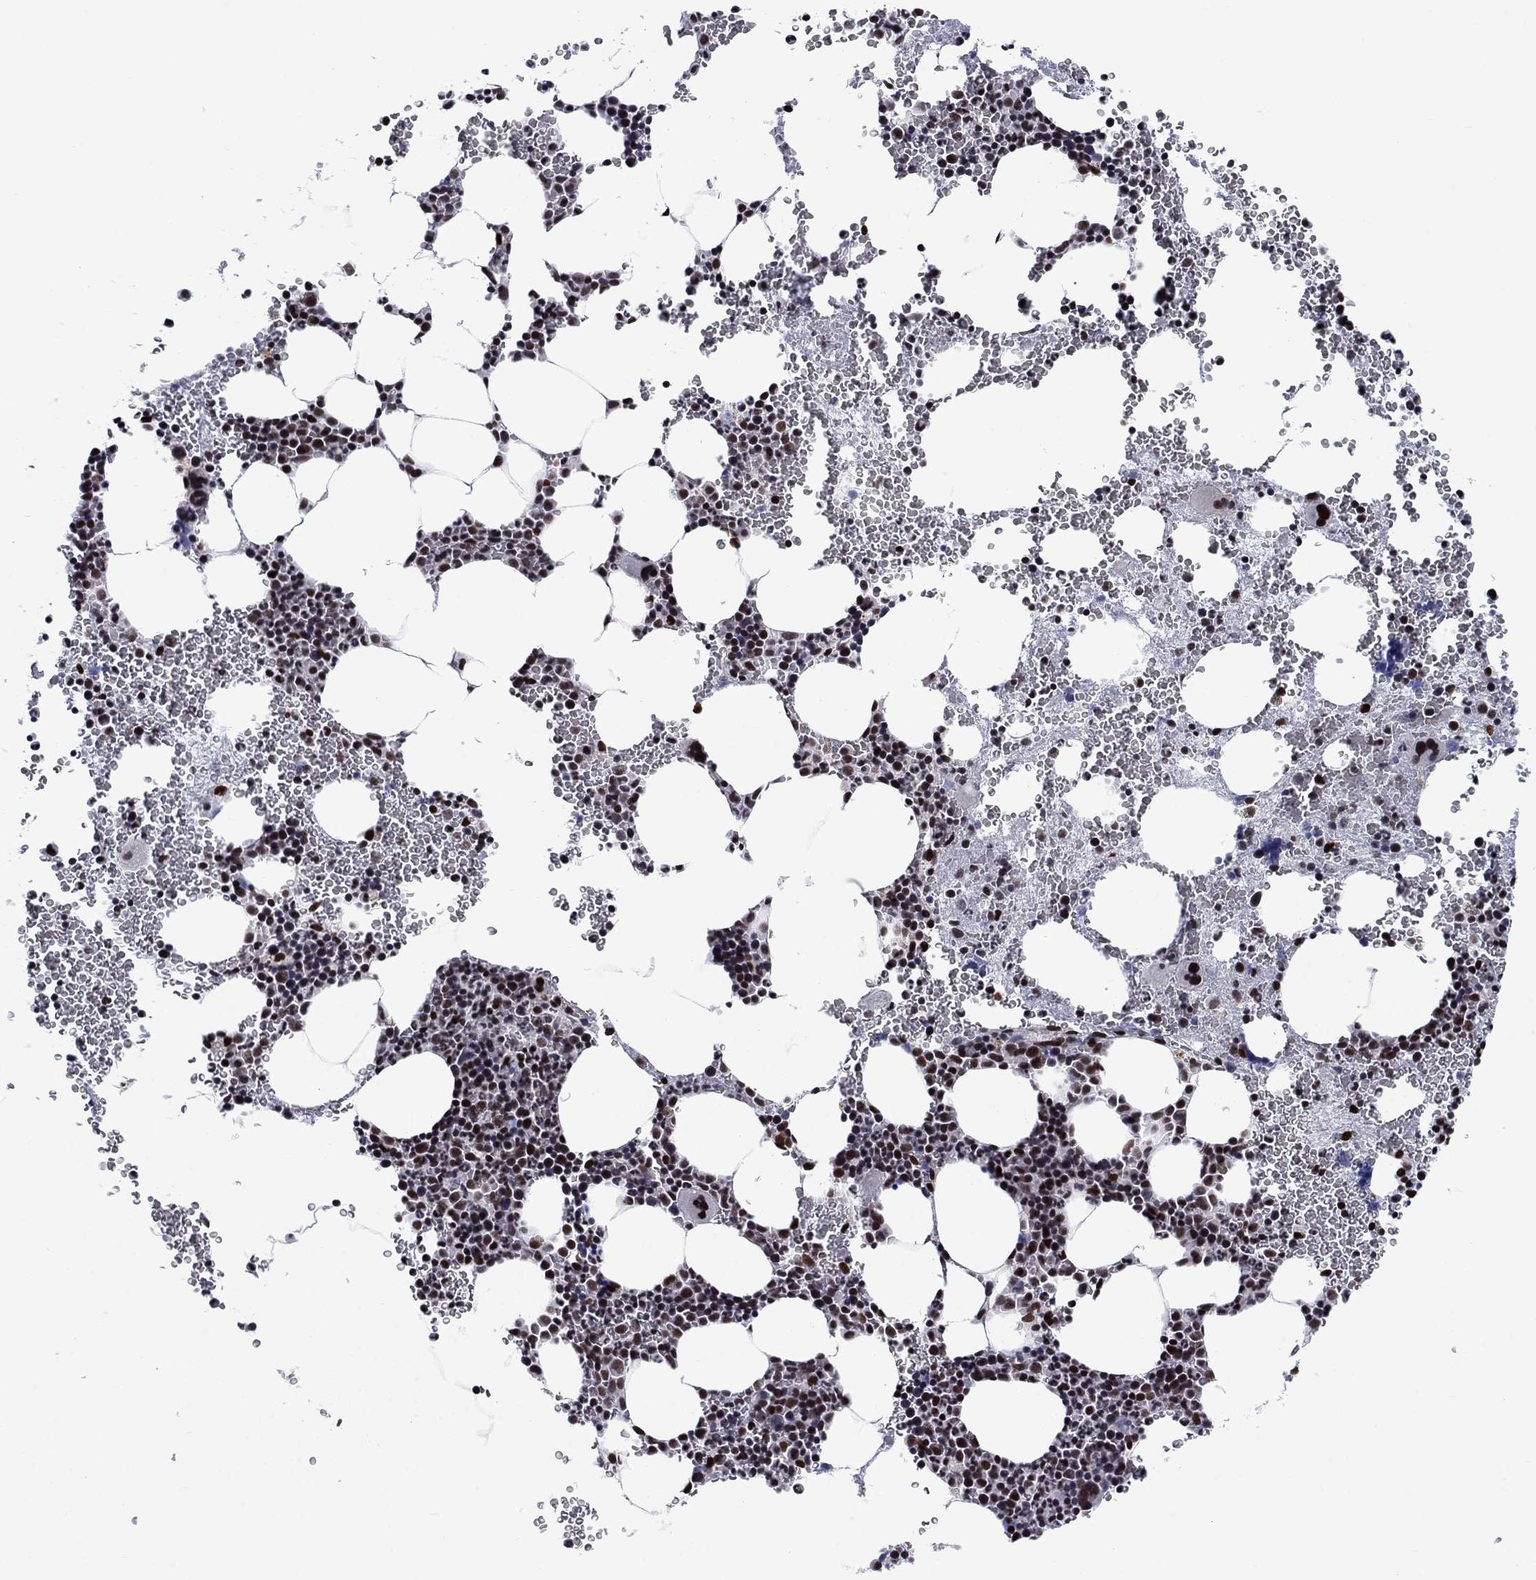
{"staining": {"intensity": "strong", "quantity": "25%-75%", "location": "nuclear"}, "tissue": "bone marrow", "cell_type": "Hematopoietic cells", "image_type": "normal", "snomed": [{"axis": "morphology", "description": "Normal tissue, NOS"}, {"axis": "topography", "description": "Bone marrow"}], "caption": "A brown stain labels strong nuclear positivity of a protein in hematopoietic cells of normal human bone marrow.", "gene": "RPRD1B", "patient": {"sex": "male", "age": 50}}